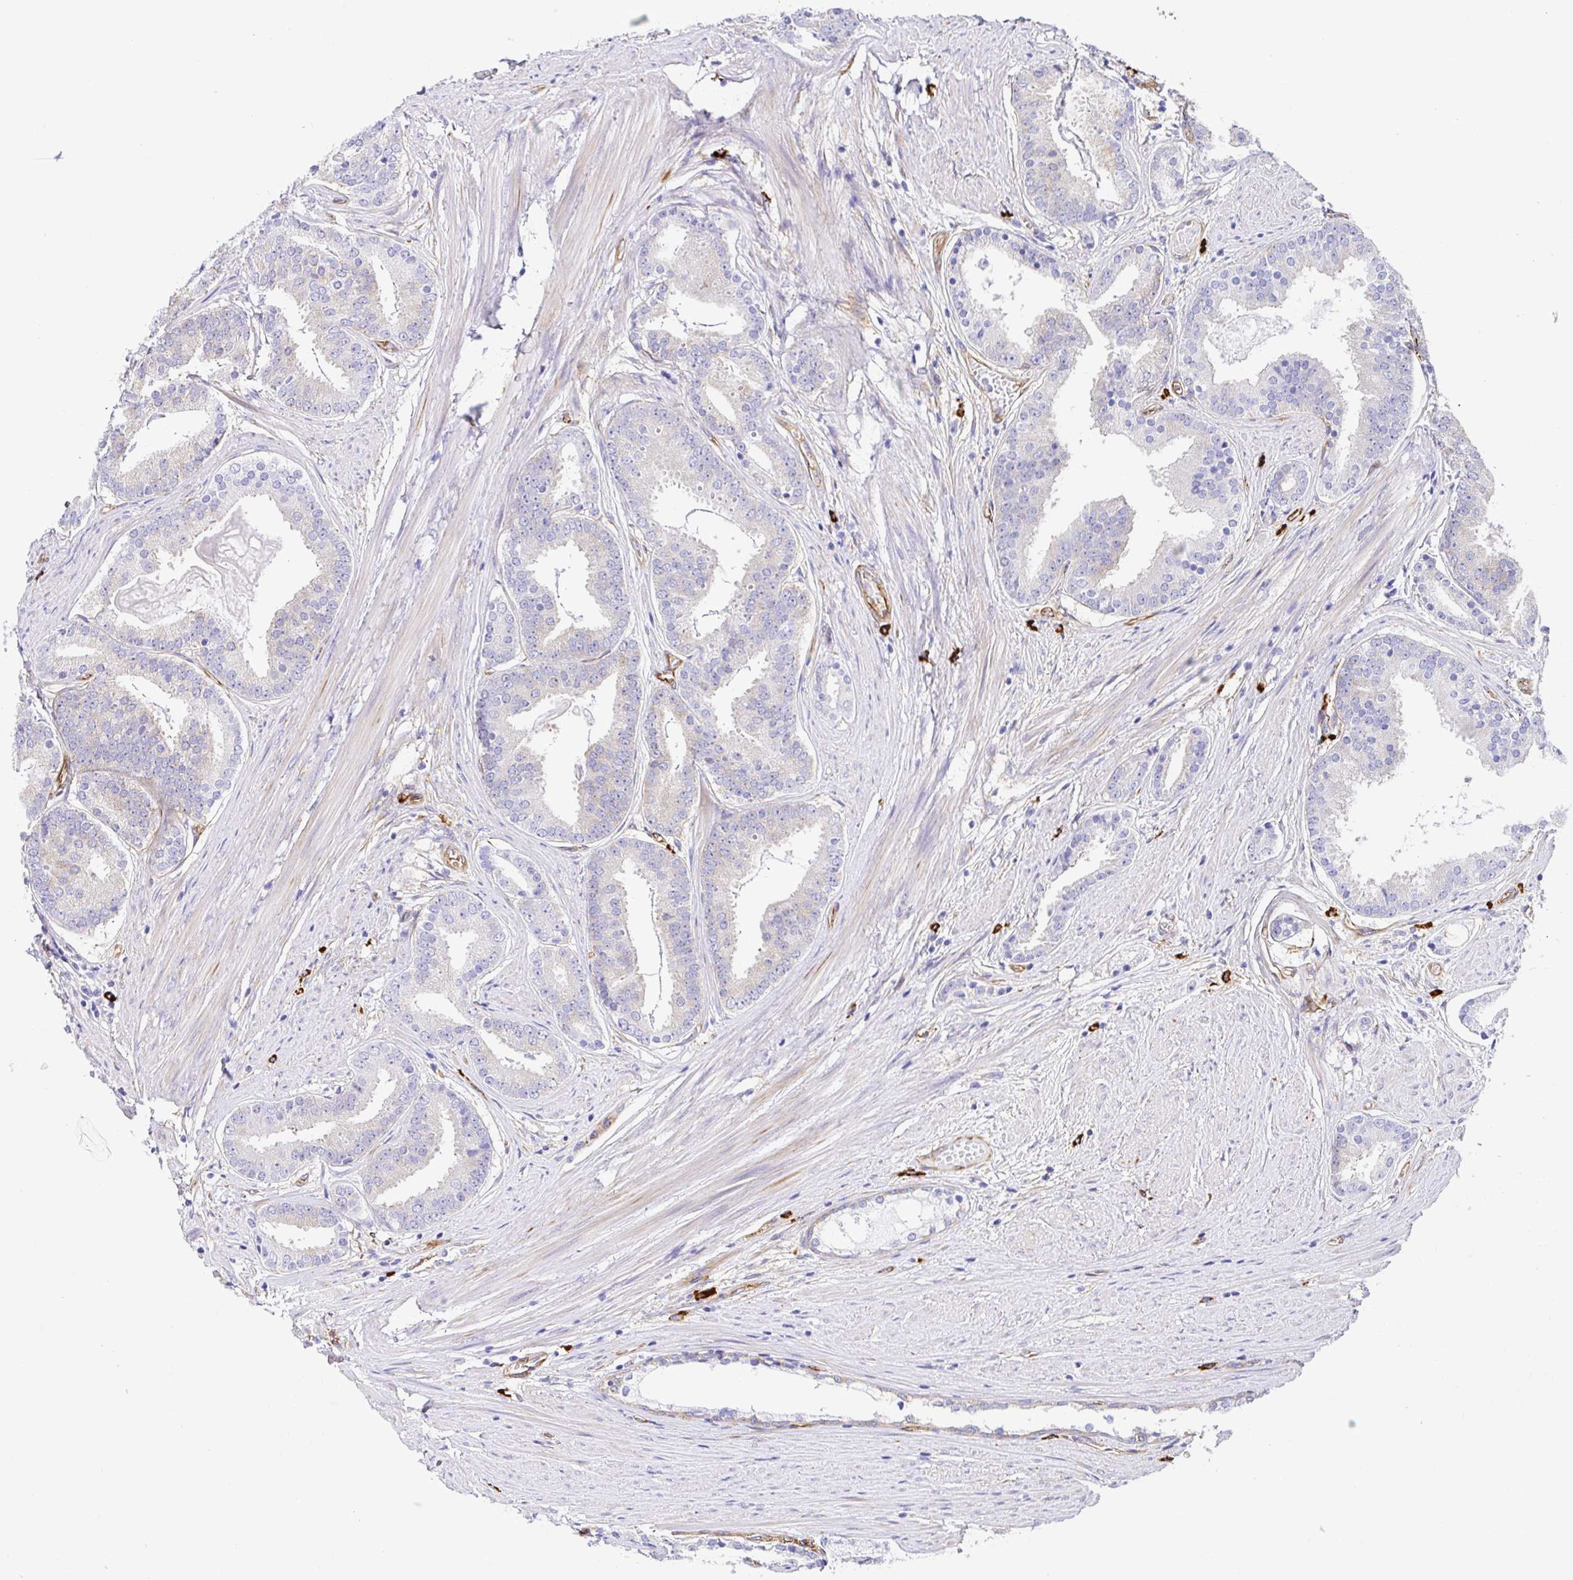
{"staining": {"intensity": "negative", "quantity": "none", "location": "none"}, "tissue": "prostate cancer", "cell_type": "Tumor cells", "image_type": "cancer", "snomed": [{"axis": "morphology", "description": "Adenocarcinoma, High grade"}, {"axis": "topography", "description": "Prostate"}], "caption": "The photomicrograph reveals no staining of tumor cells in prostate high-grade adenocarcinoma. The staining was performed using DAB to visualize the protein expression in brown, while the nuclei were stained in blue with hematoxylin (Magnification: 20x).", "gene": "DOCK1", "patient": {"sex": "male", "age": 63}}